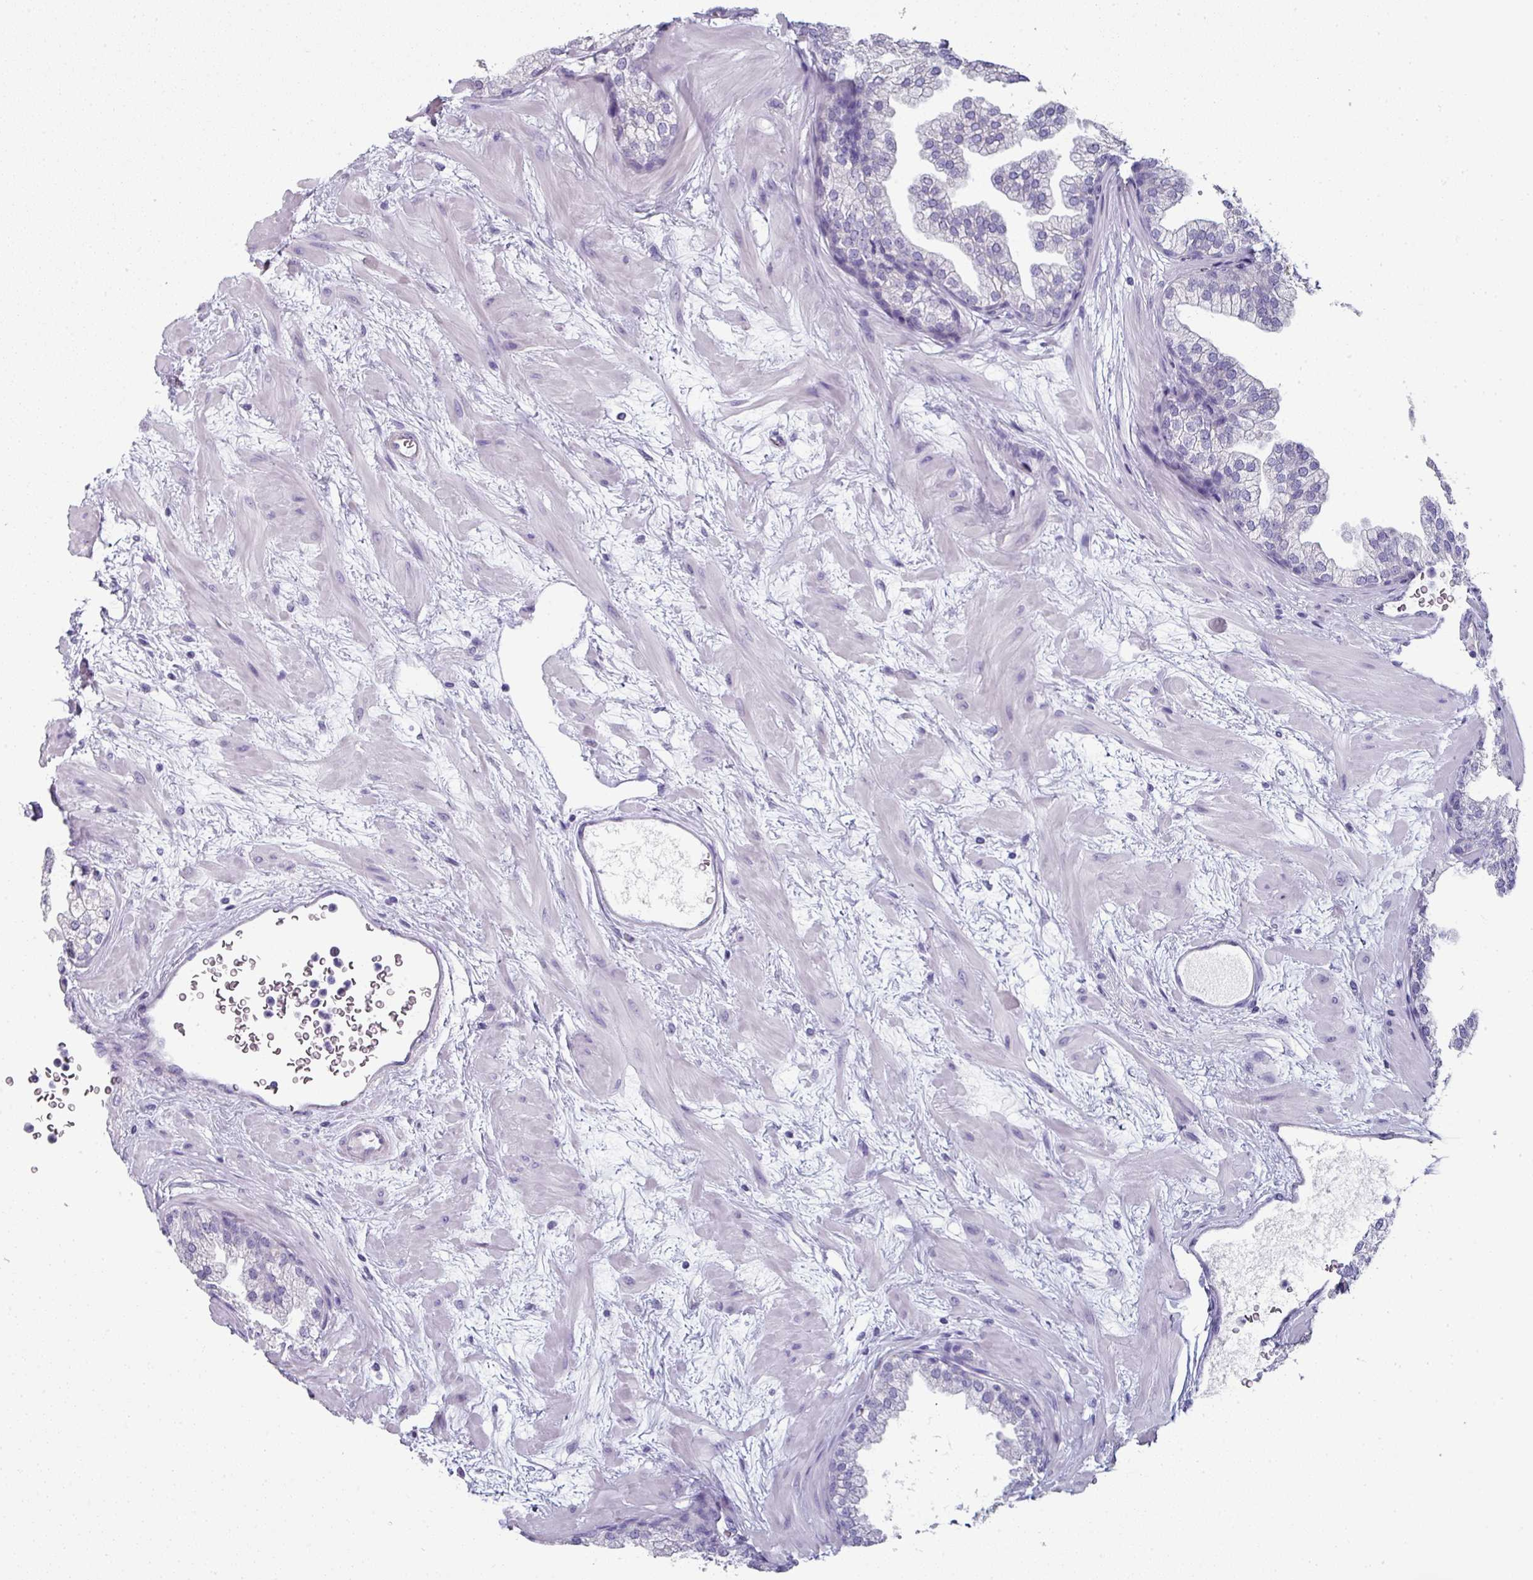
{"staining": {"intensity": "negative", "quantity": "none", "location": "none"}, "tissue": "prostate", "cell_type": "Glandular cells", "image_type": "normal", "snomed": [{"axis": "morphology", "description": "Normal tissue, NOS"}, {"axis": "topography", "description": "Prostate"}], "caption": "Immunohistochemistry (IHC) of benign human prostate reveals no positivity in glandular cells.", "gene": "SLC17A7", "patient": {"sex": "male", "age": 37}}